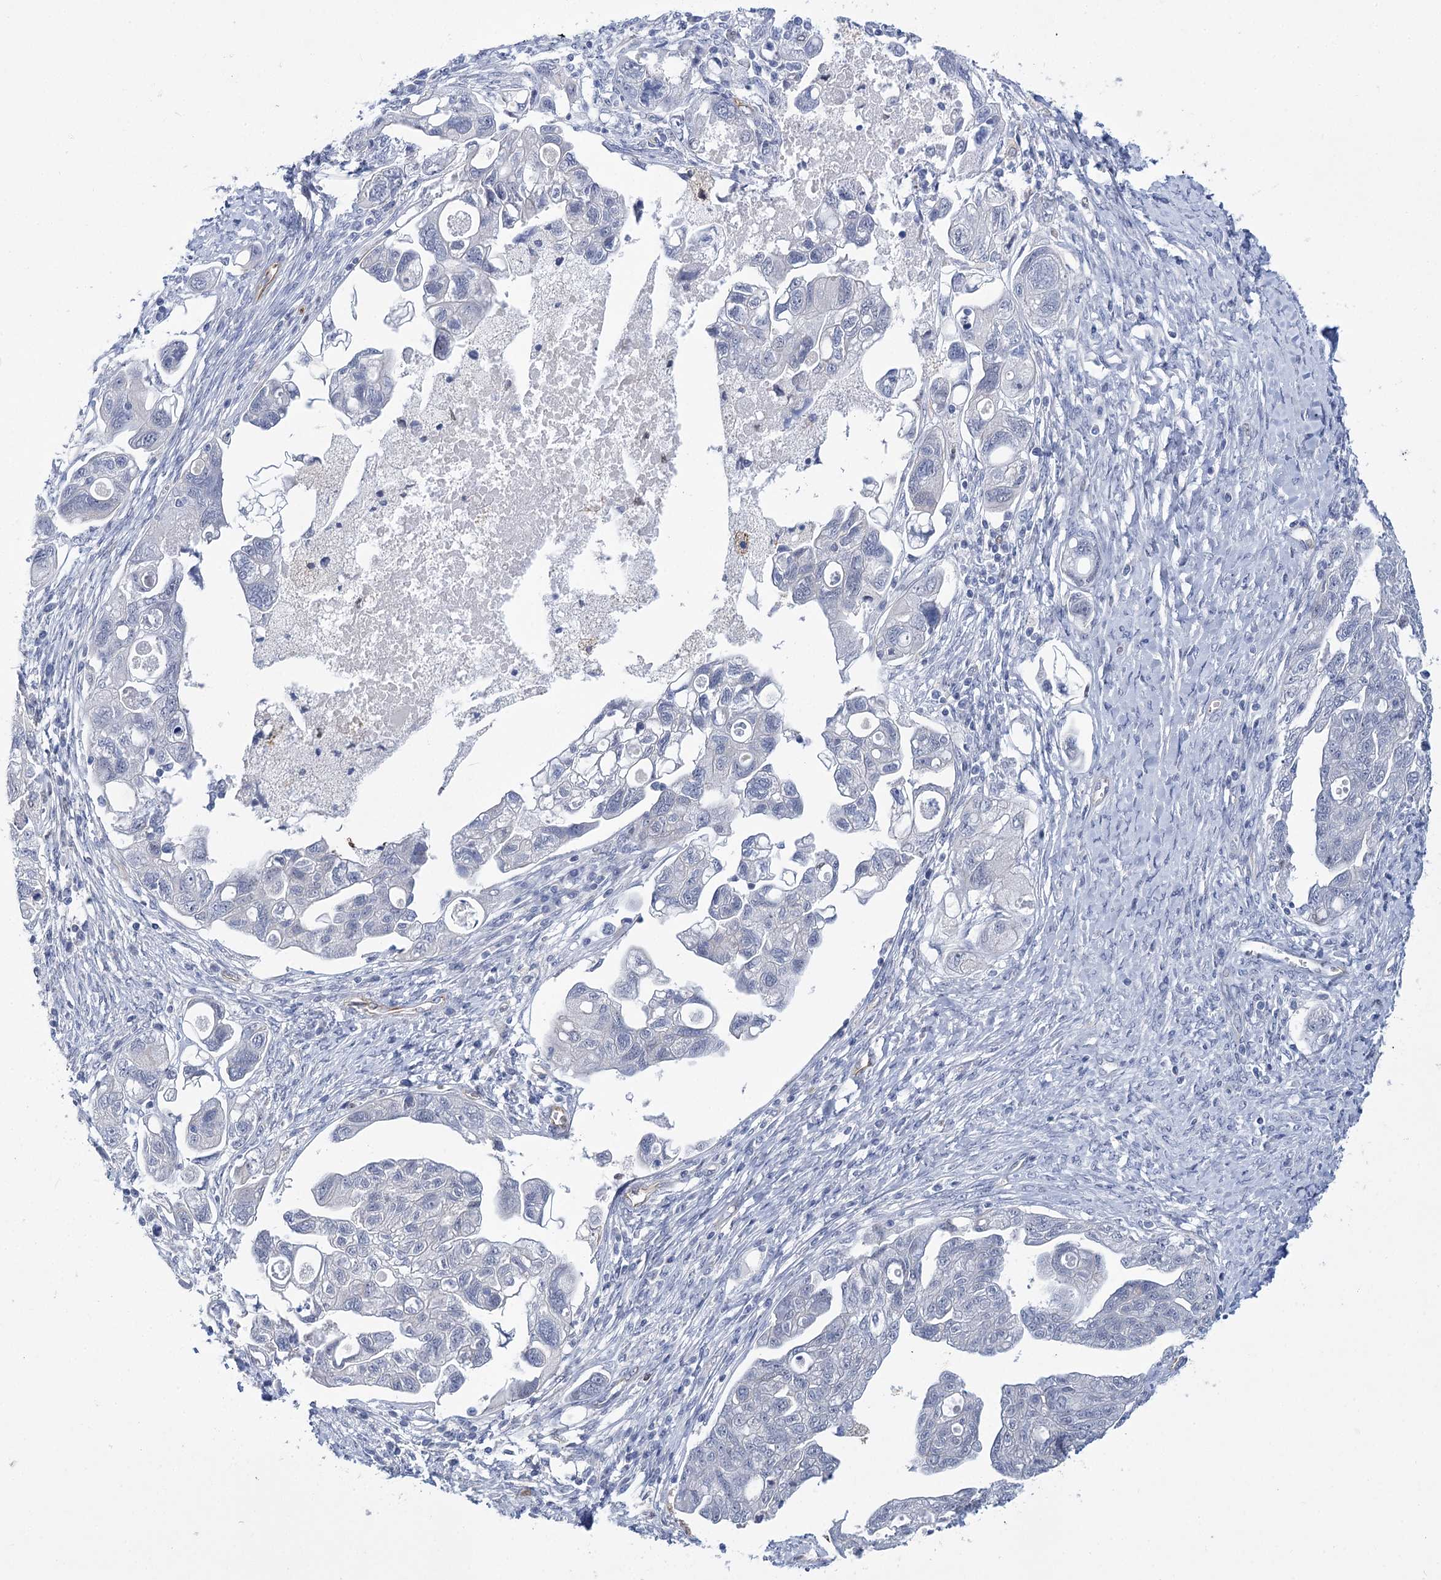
{"staining": {"intensity": "negative", "quantity": "none", "location": "none"}, "tissue": "ovarian cancer", "cell_type": "Tumor cells", "image_type": "cancer", "snomed": [{"axis": "morphology", "description": "Carcinoma, NOS"}, {"axis": "morphology", "description": "Cystadenocarcinoma, serous, NOS"}, {"axis": "topography", "description": "Ovary"}], "caption": "Tumor cells are negative for brown protein staining in serous cystadenocarcinoma (ovarian). Nuclei are stained in blue.", "gene": "THAP6", "patient": {"sex": "female", "age": 69}}